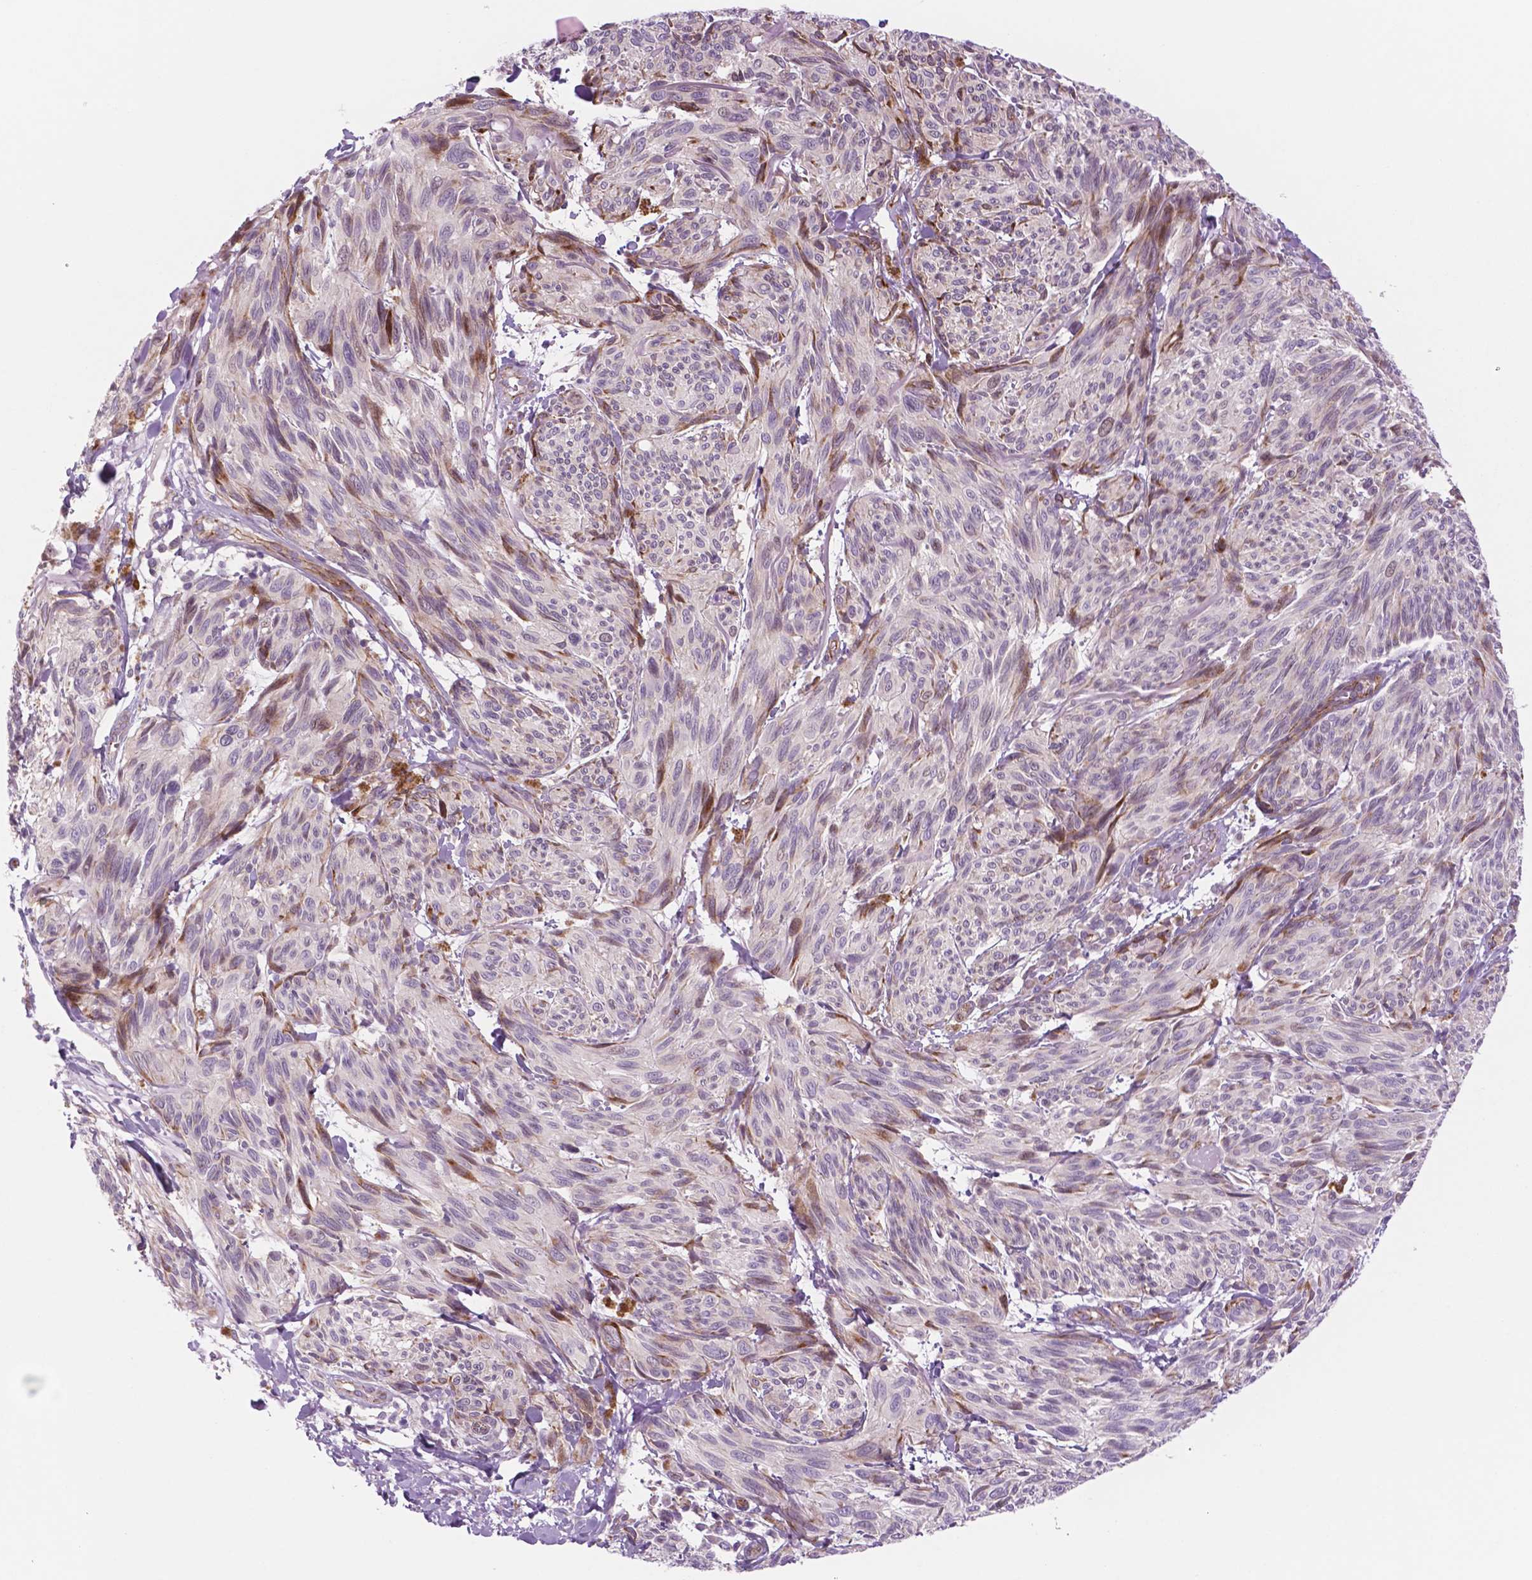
{"staining": {"intensity": "moderate", "quantity": "<25%", "location": "cytoplasmic/membranous"}, "tissue": "melanoma", "cell_type": "Tumor cells", "image_type": "cancer", "snomed": [{"axis": "morphology", "description": "Malignant melanoma, NOS"}, {"axis": "topography", "description": "Skin"}], "caption": "Human melanoma stained for a protein (brown) shows moderate cytoplasmic/membranous positive expression in about <25% of tumor cells.", "gene": "RND3", "patient": {"sex": "male", "age": 79}}